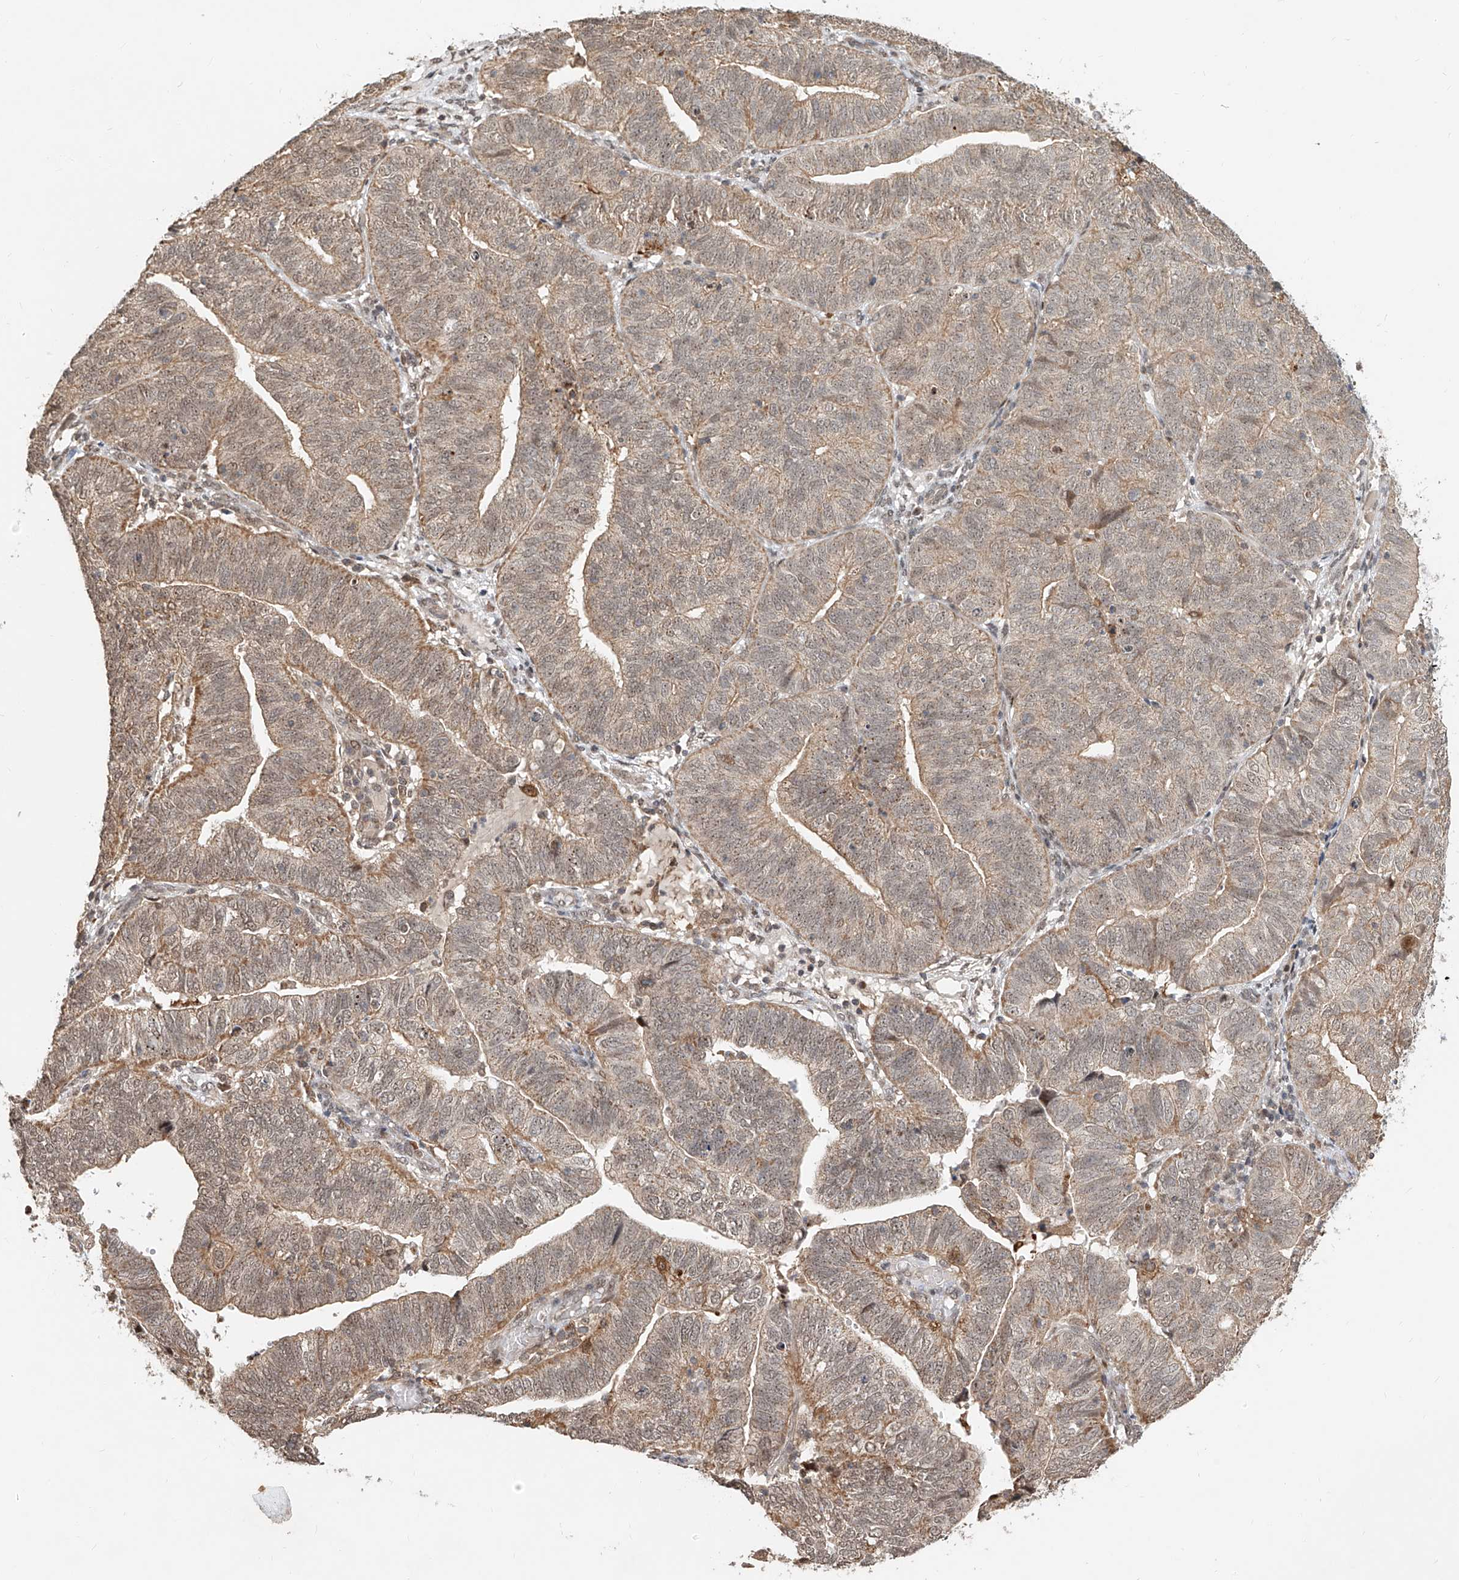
{"staining": {"intensity": "weak", "quantity": "25%-75%", "location": "cytoplasmic/membranous,nuclear"}, "tissue": "endometrial cancer", "cell_type": "Tumor cells", "image_type": "cancer", "snomed": [{"axis": "morphology", "description": "Adenocarcinoma, NOS"}, {"axis": "topography", "description": "Uterus"}], "caption": "Protein positivity by immunohistochemistry exhibits weak cytoplasmic/membranous and nuclear staining in approximately 25%-75% of tumor cells in adenocarcinoma (endometrial). (Brightfield microscopy of DAB IHC at high magnification).", "gene": "SYTL3", "patient": {"sex": "female", "age": 77}}